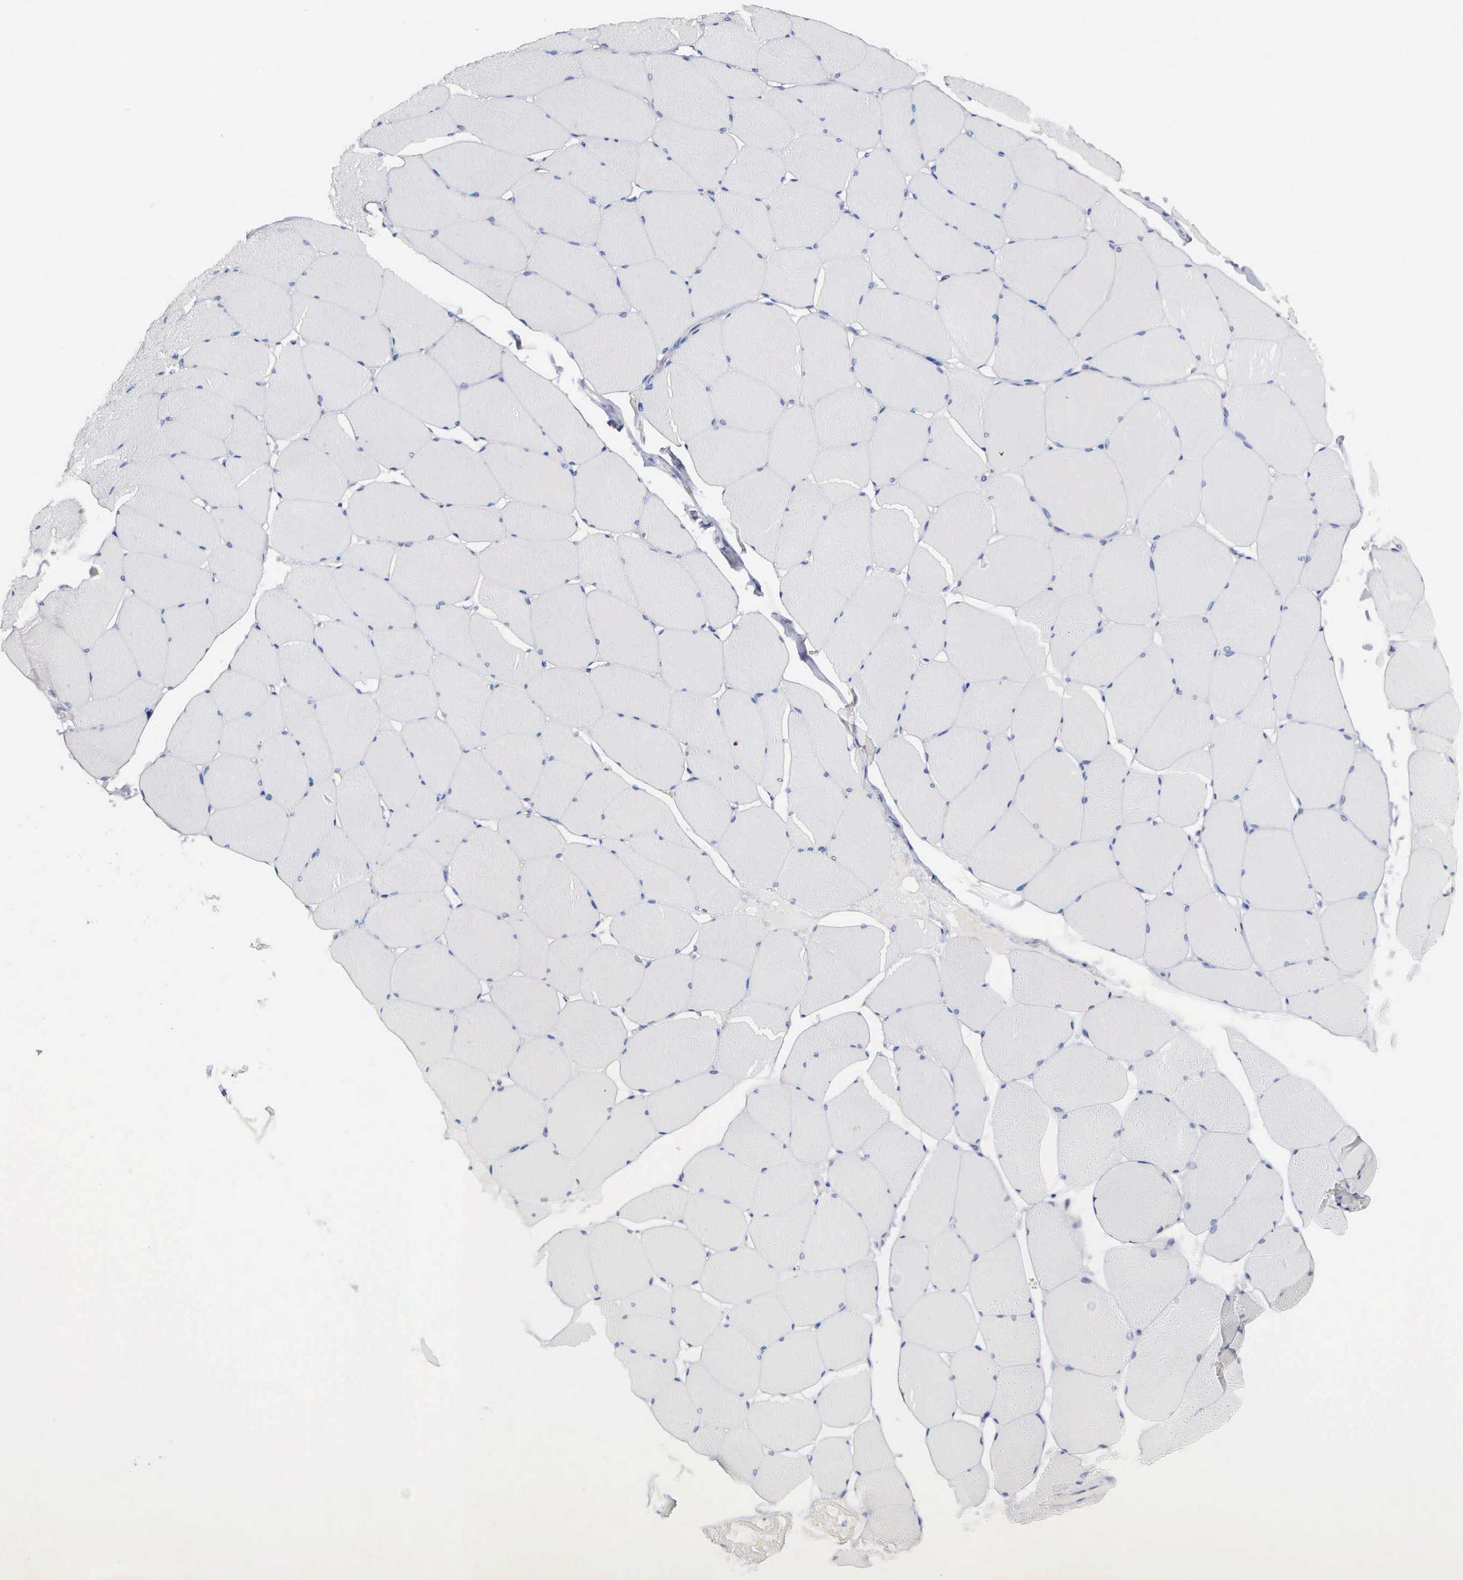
{"staining": {"intensity": "negative", "quantity": "none", "location": "none"}, "tissue": "skeletal muscle", "cell_type": "Myocytes", "image_type": "normal", "snomed": [{"axis": "morphology", "description": "Normal tissue, NOS"}, {"axis": "topography", "description": "Skeletal muscle"}, {"axis": "topography", "description": "Salivary gland"}], "caption": "High power microscopy micrograph of an immunohistochemistry (IHC) image of benign skeletal muscle, revealing no significant staining in myocytes.", "gene": "KDM6A", "patient": {"sex": "male", "age": 62}}